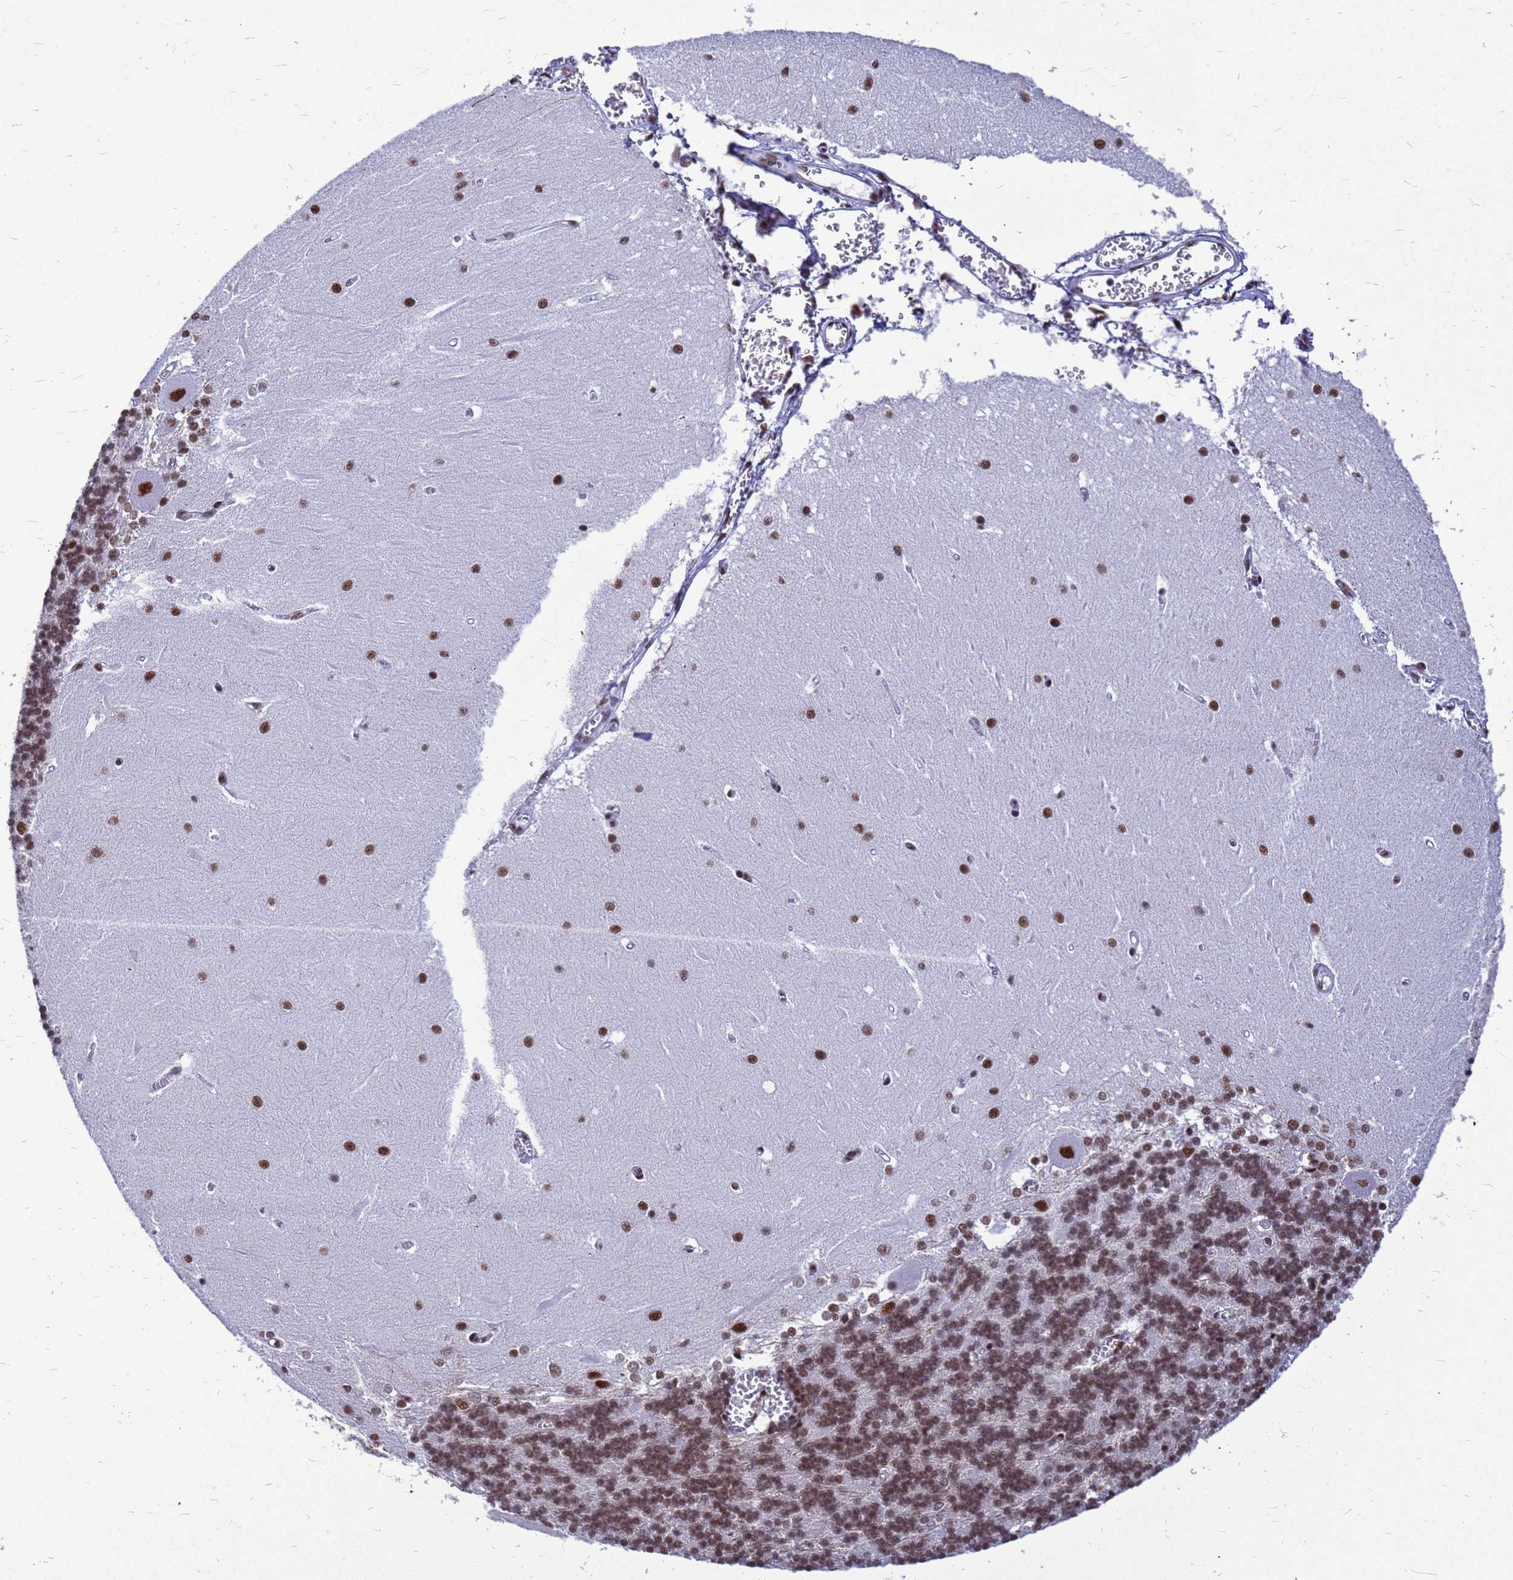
{"staining": {"intensity": "moderate", "quantity": ">75%", "location": "nuclear"}, "tissue": "cerebellum", "cell_type": "Cells in granular layer", "image_type": "normal", "snomed": [{"axis": "morphology", "description": "Normal tissue, NOS"}, {"axis": "topography", "description": "Cerebellum"}], "caption": "Immunohistochemical staining of benign human cerebellum exhibits medium levels of moderate nuclear staining in about >75% of cells in granular layer. The staining was performed using DAB, with brown indicating positive protein expression. Nuclei are stained blue with hematoxylin.", "gene": "SART3", "patient": {"sex": "male", "age": 37}}